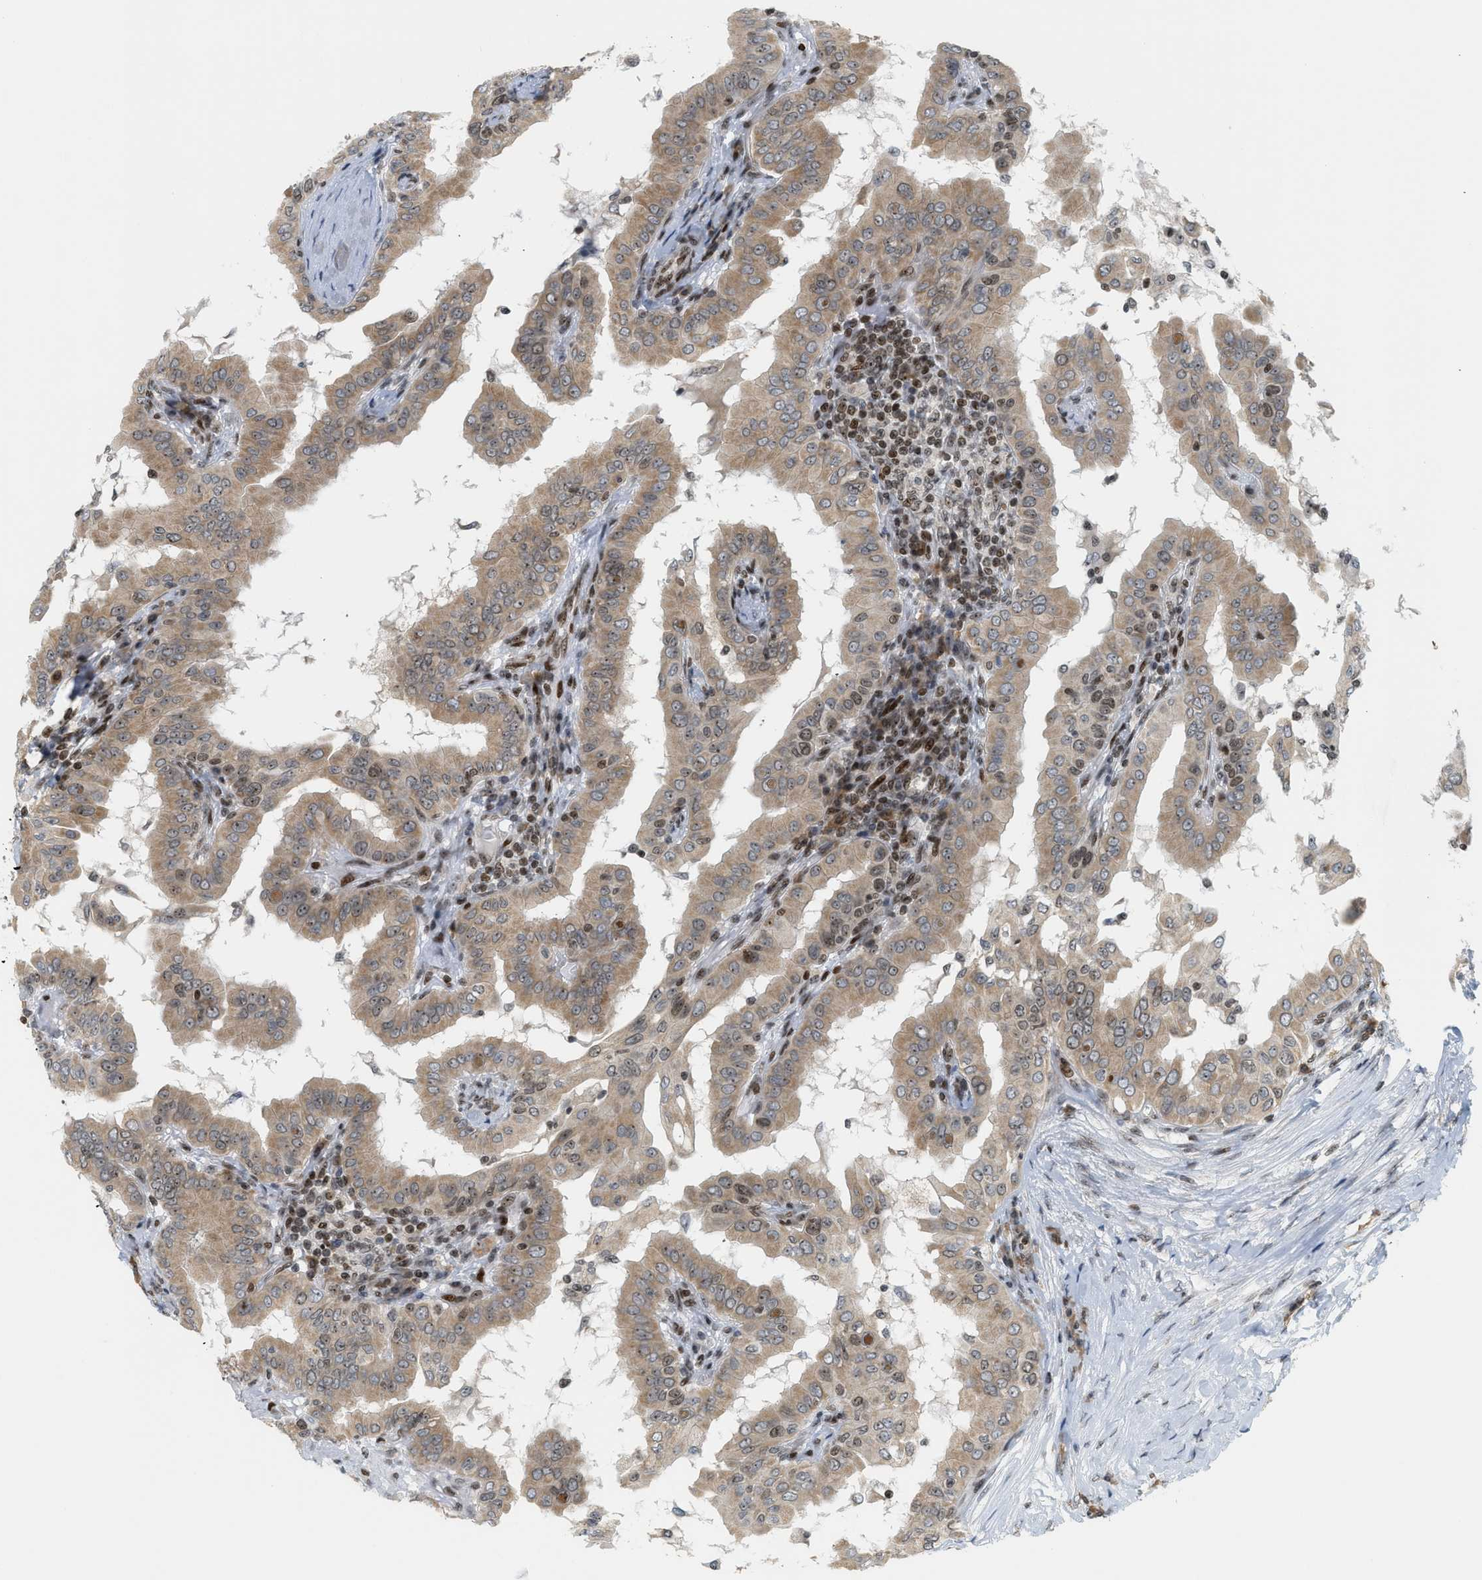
{"staining": {"intensity": "moderate", "quantity": ">75%", "location": "cytoplasmic/membranous,nuclear"}, "tissue": "thyroid cancer", "cell_type": "Tumor cells", "image_type": "cancer", "snomed": [{"axis": "morphology", "description": "Papillary adenocarcinoma, NOS"}, {"axis": "topography", "description": "Thyroid gland"}], "caption": "Papillary adenocarcinoma (thyroid) stained with a brown dye exhibits moderate cytoplasmic/membranous and nuclear positive staining in approximately >75% of tumor cells.", "gene": "ZNF22", "patient": {"sex": "male", "age": 33}}